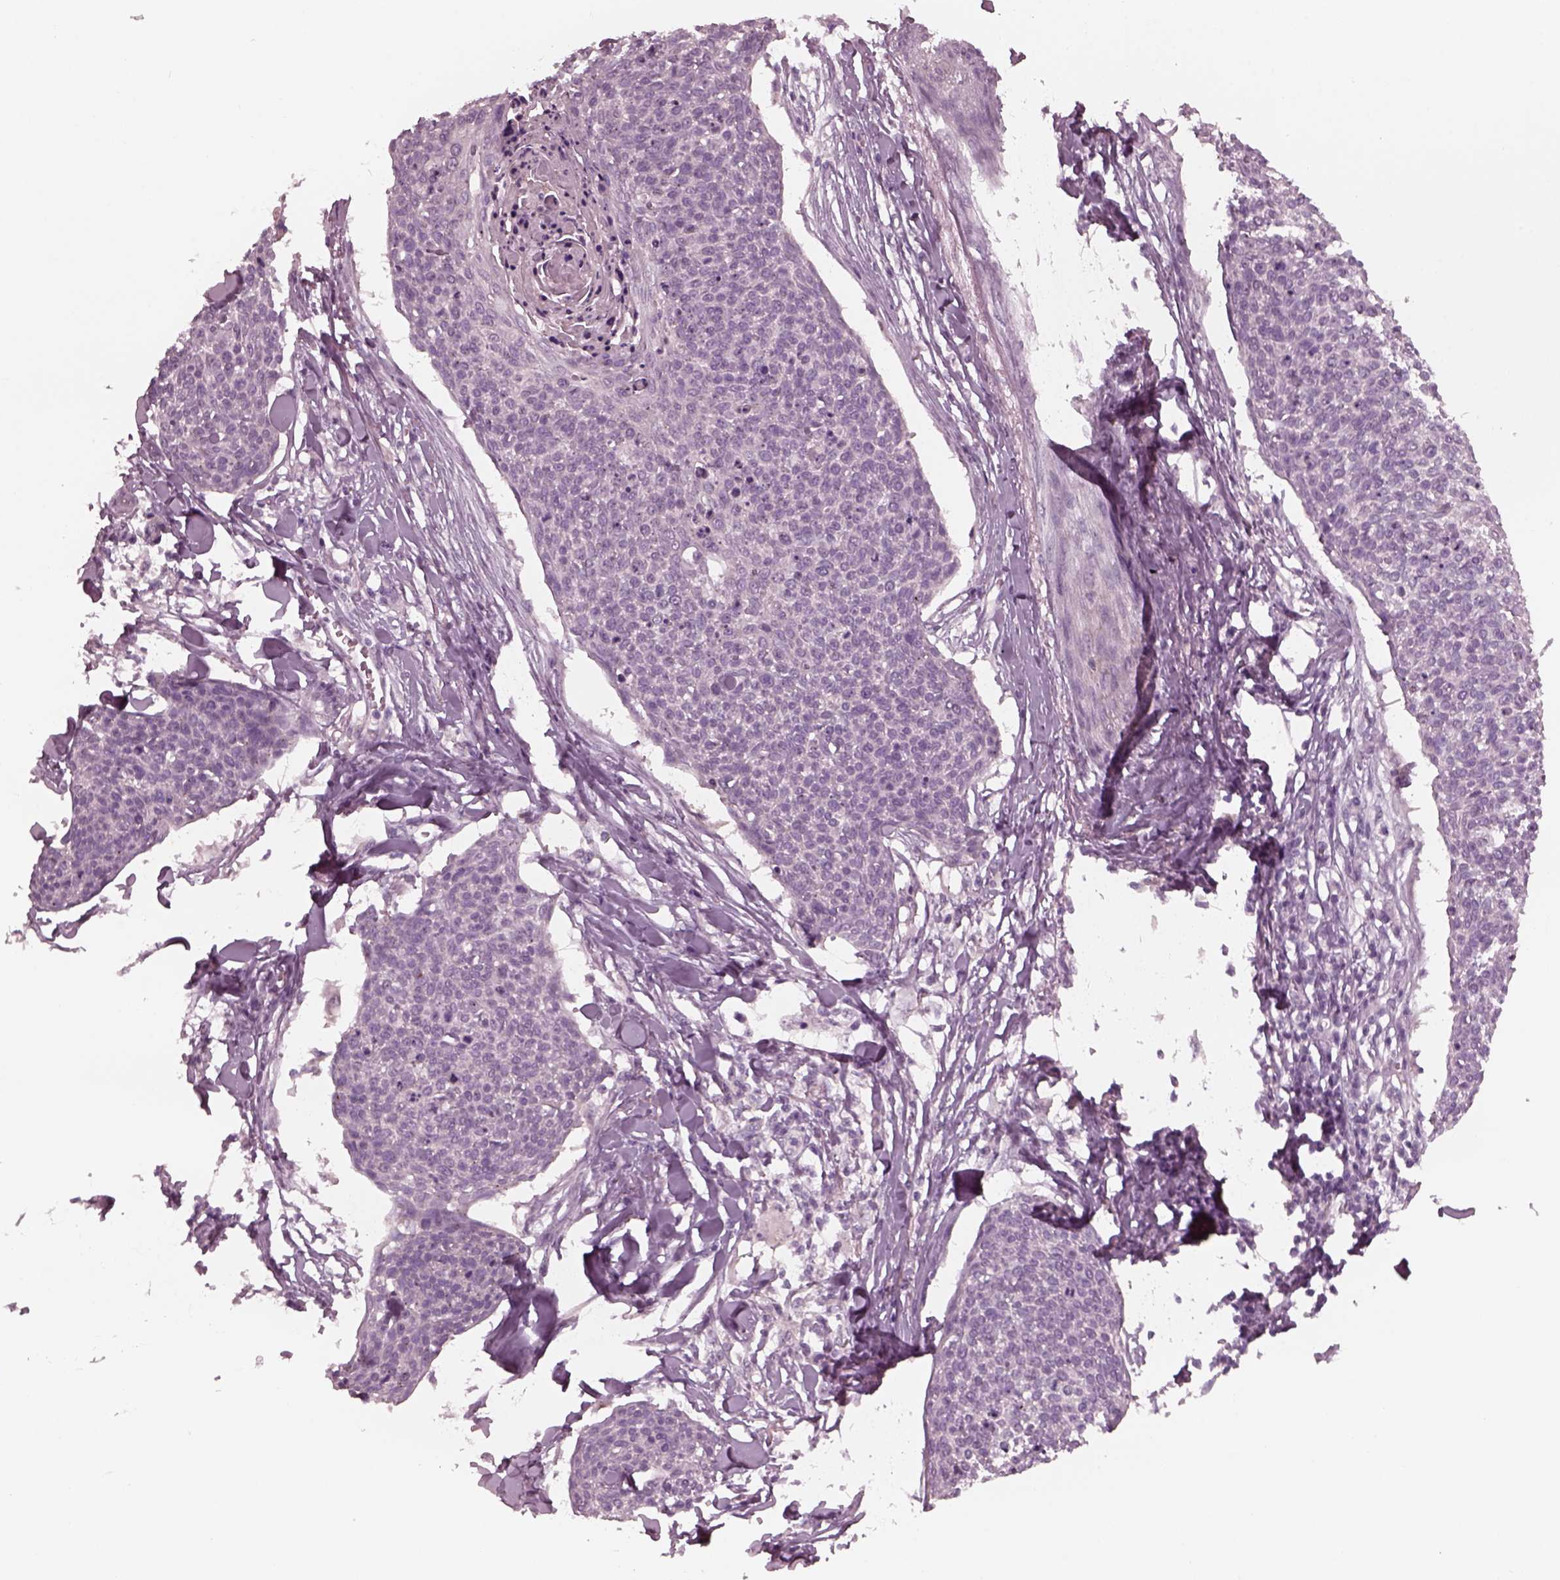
{"staining": {"intensity": "negative", "quantity": "none", "location": "none"}, "tissue": "skin cancer", "cell_type": "Tumor cells", "image_type": "cancer", "snomed": [{"axis": "morphology", "description": "Squamous cell carcinoma, NOS"}, {"axis": "topography", "description": "Skin"}, {"axis": "topography", "description": "Vulva"}], "caption": "There is no significant expression in tumor cells of skin cancer (squamous cell carcinoma).", "gene": "YY2", "patient": {"sex": "female", "age": 75}}